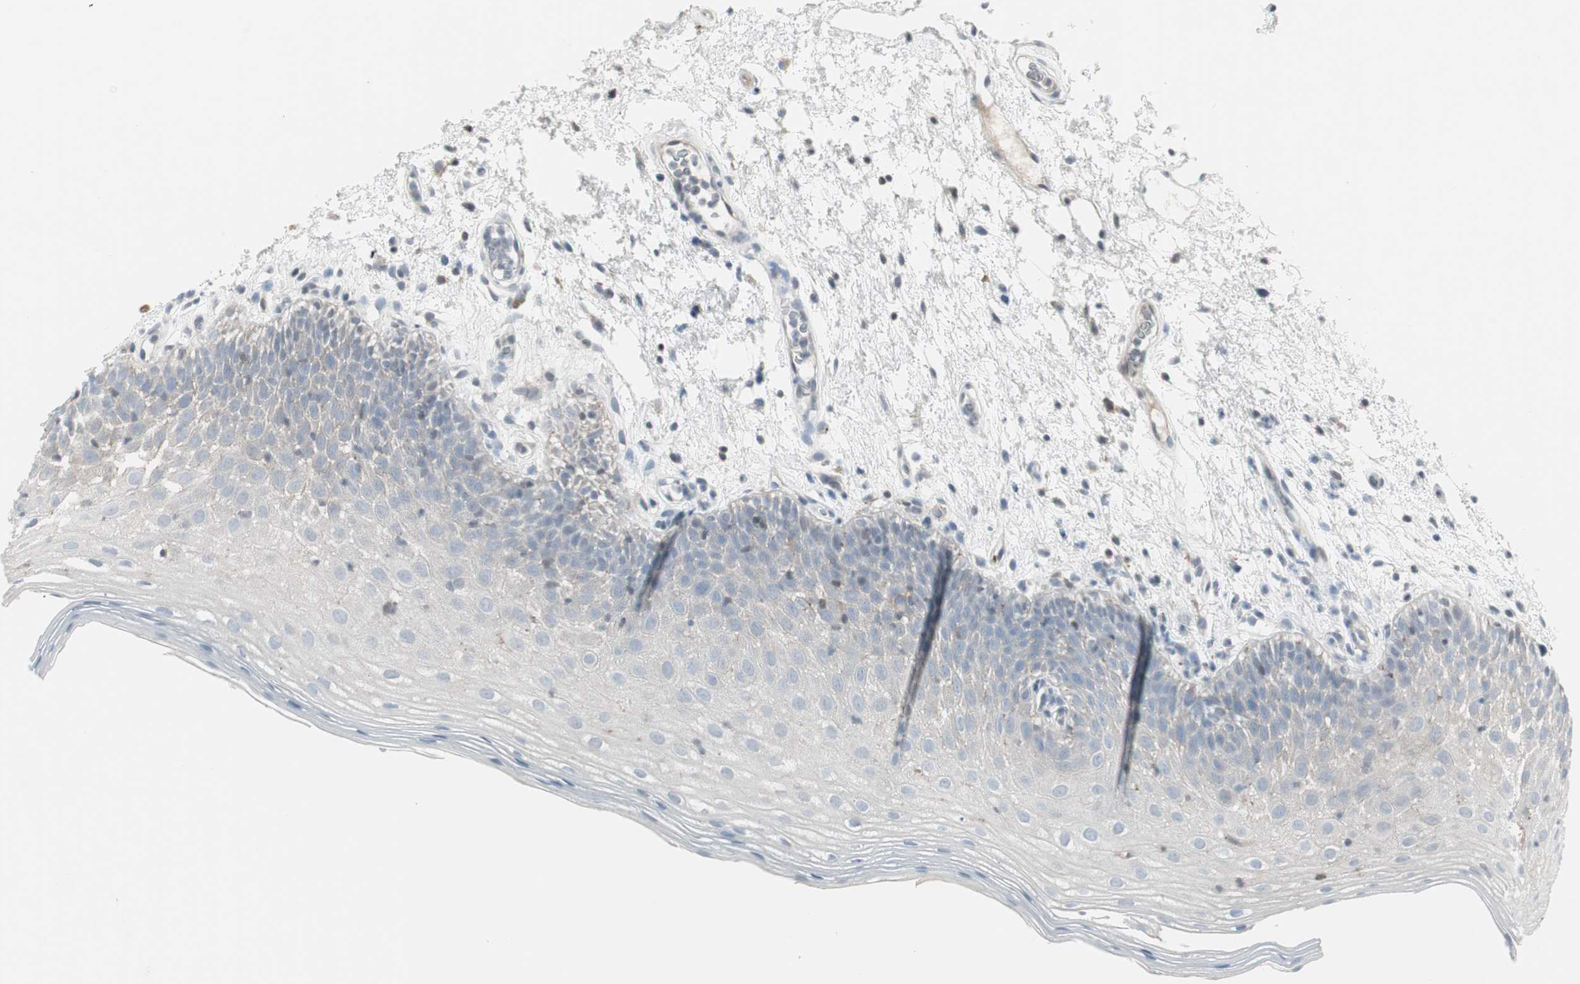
{"staining": {"intensity": "weak", "quantity": "<25%", "location": "cytoplasmic/membranous"}, "tissue": "oral mucosa", "cell_type": "Squamous epithelial cells", "image_type": "normal", "snomed": [{"axis": "morphology", "description": "Normal tissue, NOS"}, {"axis": "morphology", "description": "Squamous cell carcinoma, NOS"}, {"axis": "topography", "description": "Skeletal muscle"}, {"axis": "topography", "description": "Oral tissue"}], "caption": "Immunohistochemistry of normal human oral mucosa displays no positivity in squamous epithelial cells. (Brightfield microscopy of DAB (3,3'-diaminobenzidine) immunohistochemistry (IHC) at high magnification).", "gene": "MAP4K4", "patient": {"sex": "male", "age": 71}}